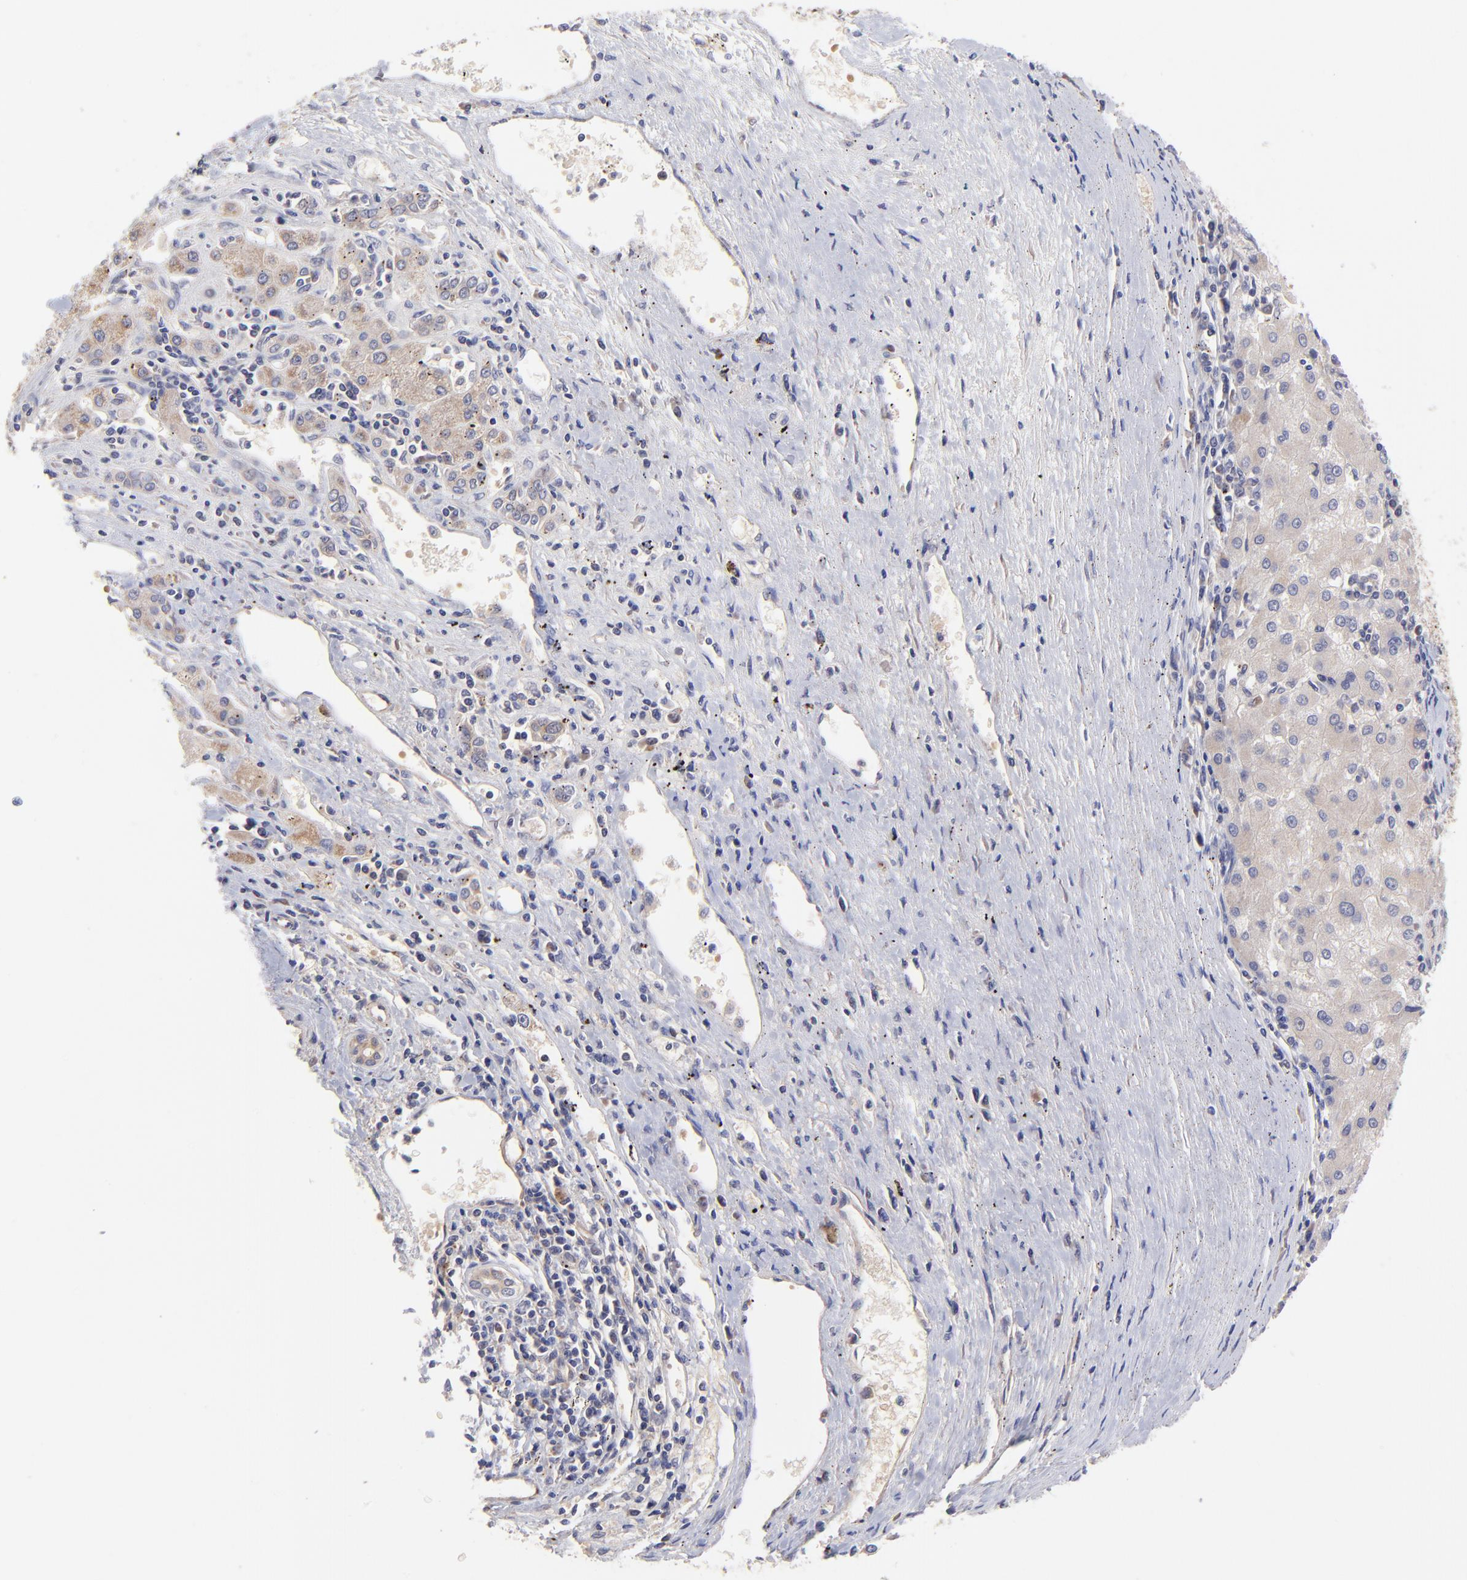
{"staining": {"intensity": "moderate", "quantity": "25%-75%", "location": "cytoplasmic/membranous"}, "tissue": "liver cancer", "cell_type": "Tumor cells", "image_type": "cancer", "snomed": [{"axis": "morphology", "description": "Carcinoma, Hepatocellular, NOS"}, {"axis": "topography", "description": "Liver"}], "caption": "An image of human liver hepatocellular carcinoma stained for a protein displays moderate cytoplasmic/membranous brown staining in tumor cells. (Brightfield microscopy of DAB IHC at high magnification).", "gene": "UBE2H", "patient": {"sex": "male", "age": 72}}